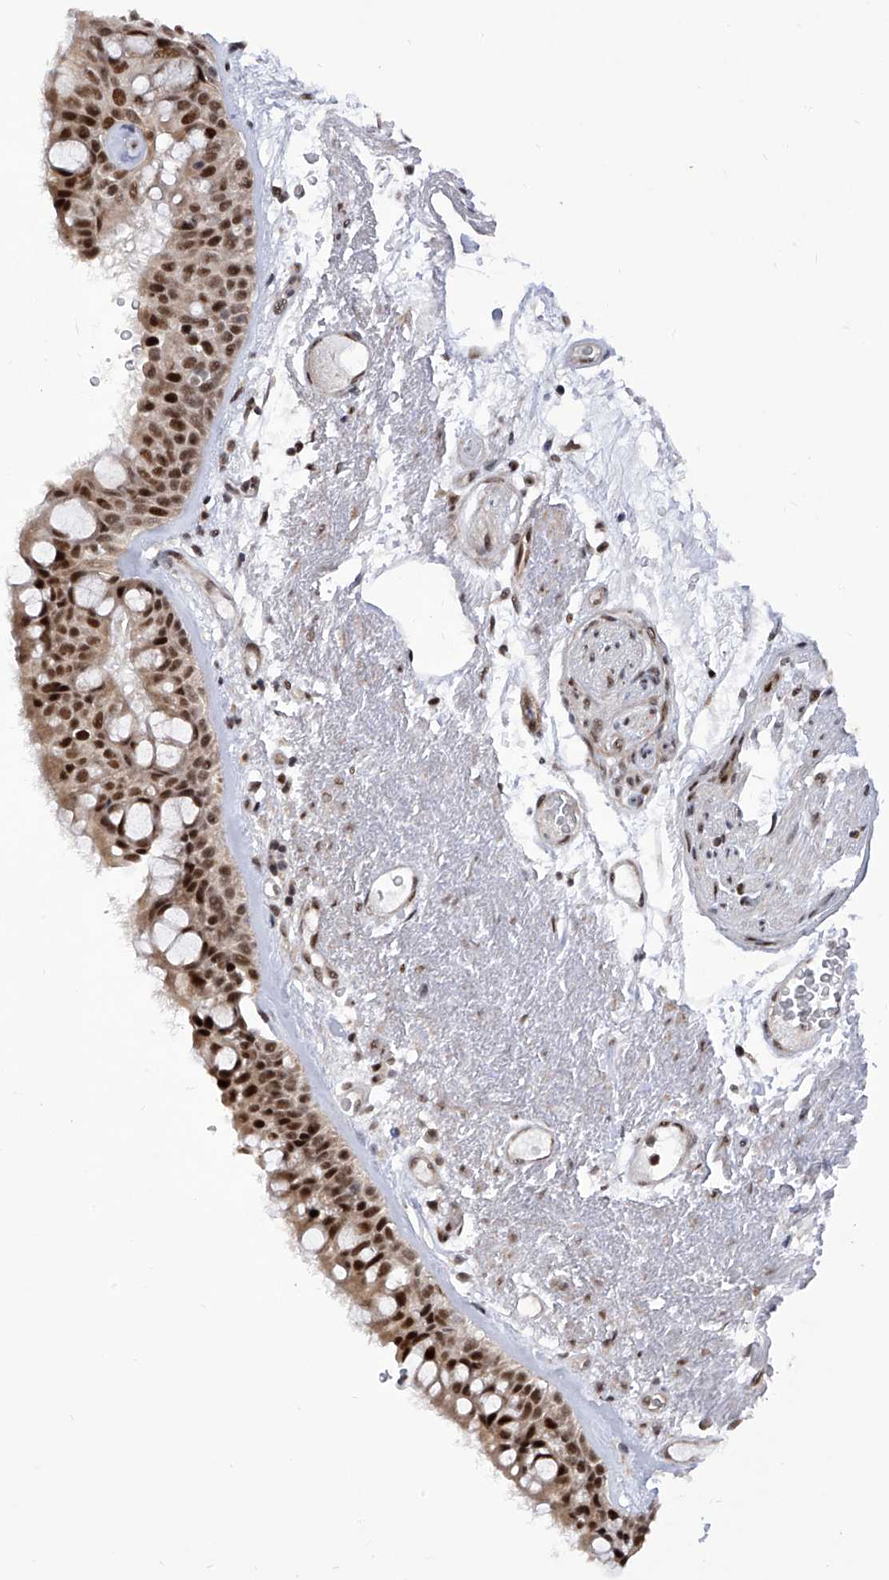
{"staining": {"intensity": "strong", "quantity": ">75%", "location": "nuclear"}, "tissue": "bronchus", "cell_type": "Respiratory epithelial cells", "image_type": "normal", "snomed": [{"axis": "morphology", "description": "Normal tissue, NOS"}, {"axis": "morphology", "description": "Squamous cell carcinoma, NOS"}, {"axis": "topography", "description": "Lymph node"}, {"axis": "topography", "description": "Bronchus"}, {"axis": "topography", "description": "Lung"}], "caption": "Immunohistochemical staining of unremarkable human bronchus reveals high levels of strong nuclear positivity in approximately >75% of respiratory epithelial cells. (DAB (3,3'-diaminobenzidine) = brown stain, brightfield microscopy at high magnification).", "gene": "RAD54L", "patient": {"sex": "male", "age": 66}}